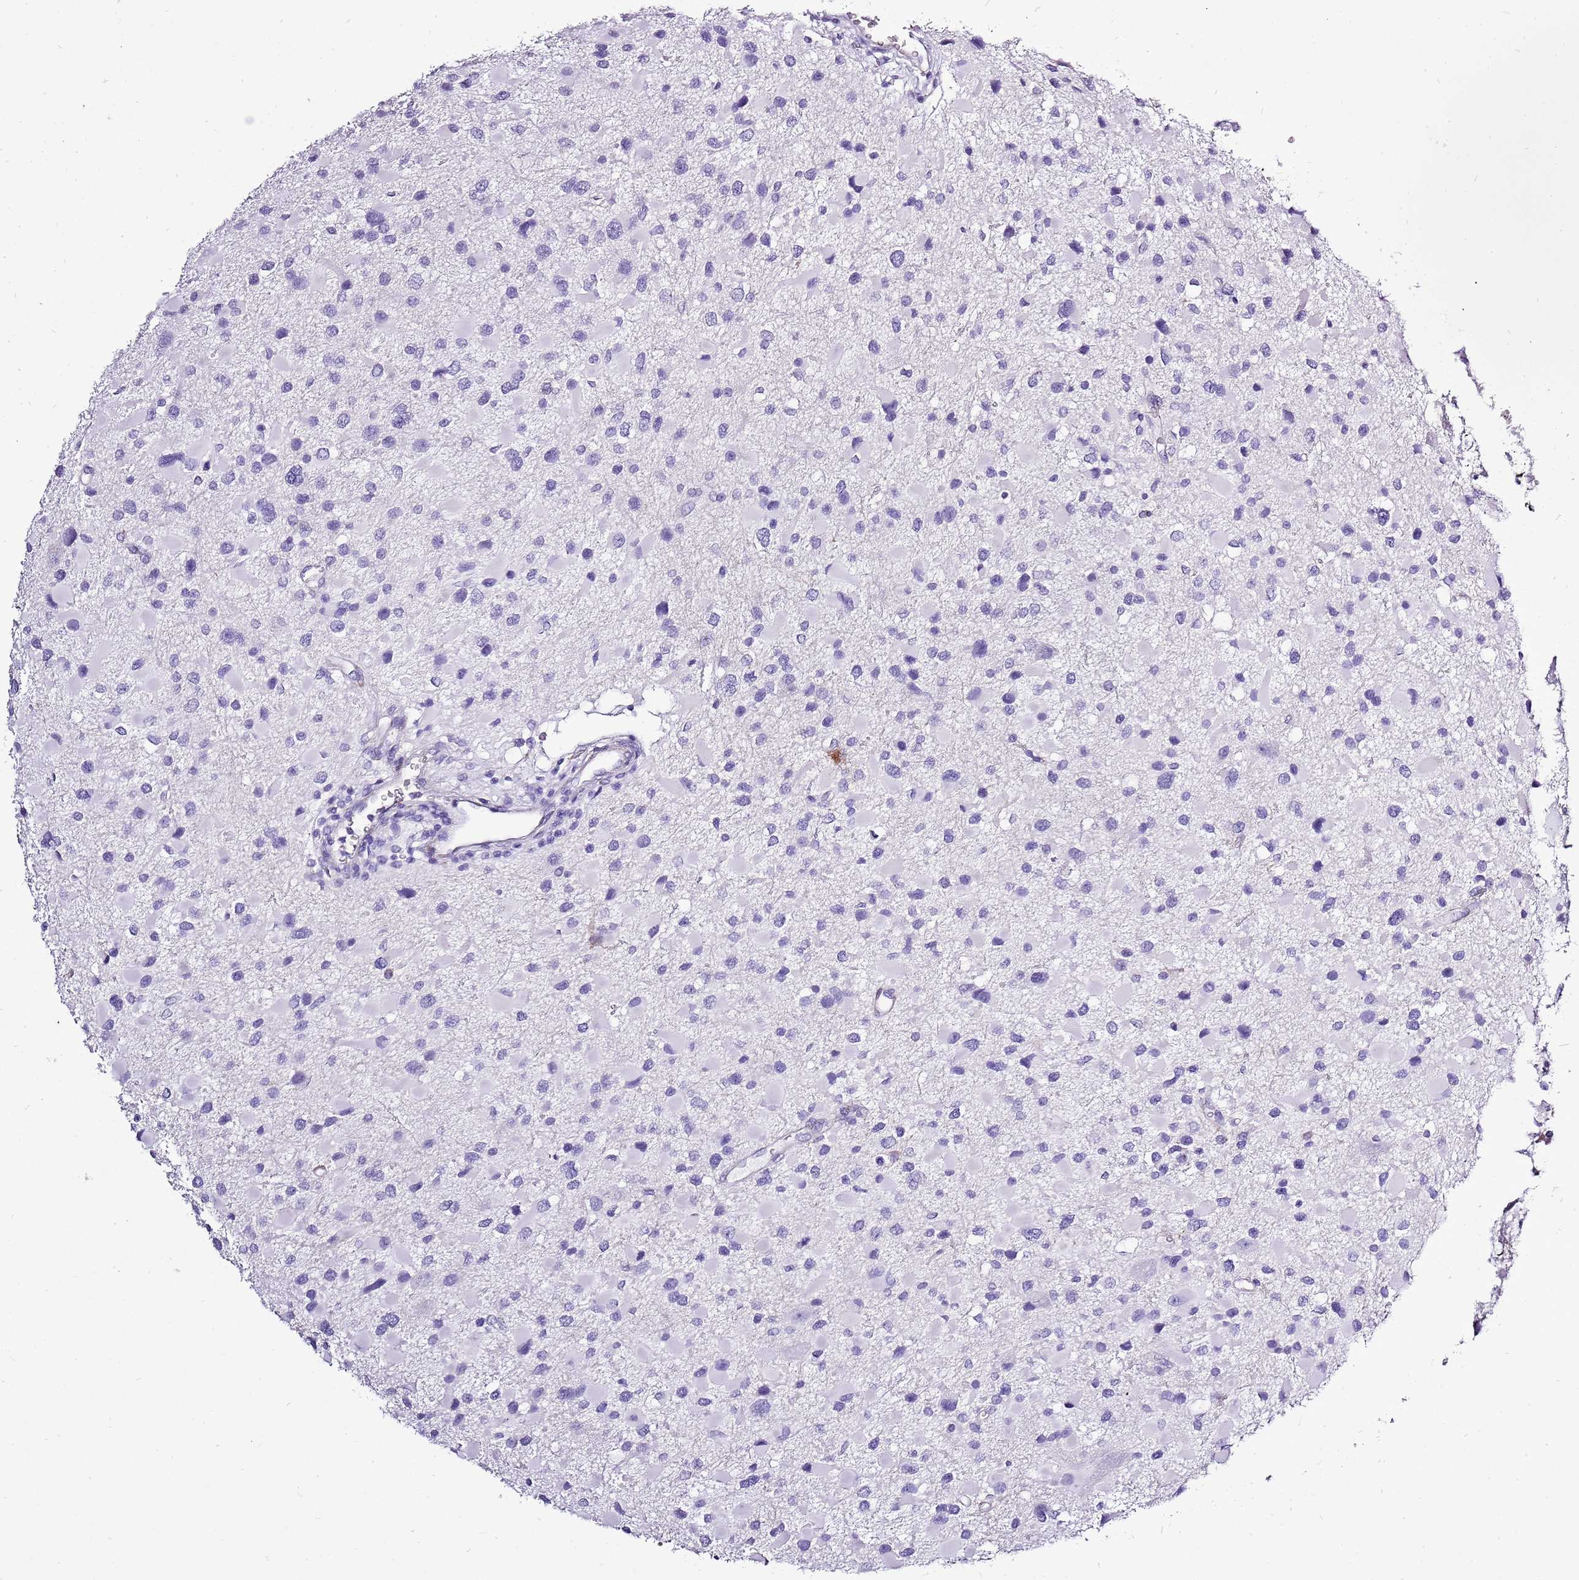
{"staining": {"intensity": "negative", "quantity": "none", "location": "none"}, "tissue": "glioma", "cell_type": "Tumor cells", "image_type": "cancer", "snomed": [{"axis": "morphology", "description": "Glioma, malignant, Low grade"}, {"axis": "topography", "description": "Brain"}], "caption": "Tumor cells show no significant positivity in low-grade glioma (malignant).", "gene": "ACSS3", "patient": {"sex": "female", "age": 32}}